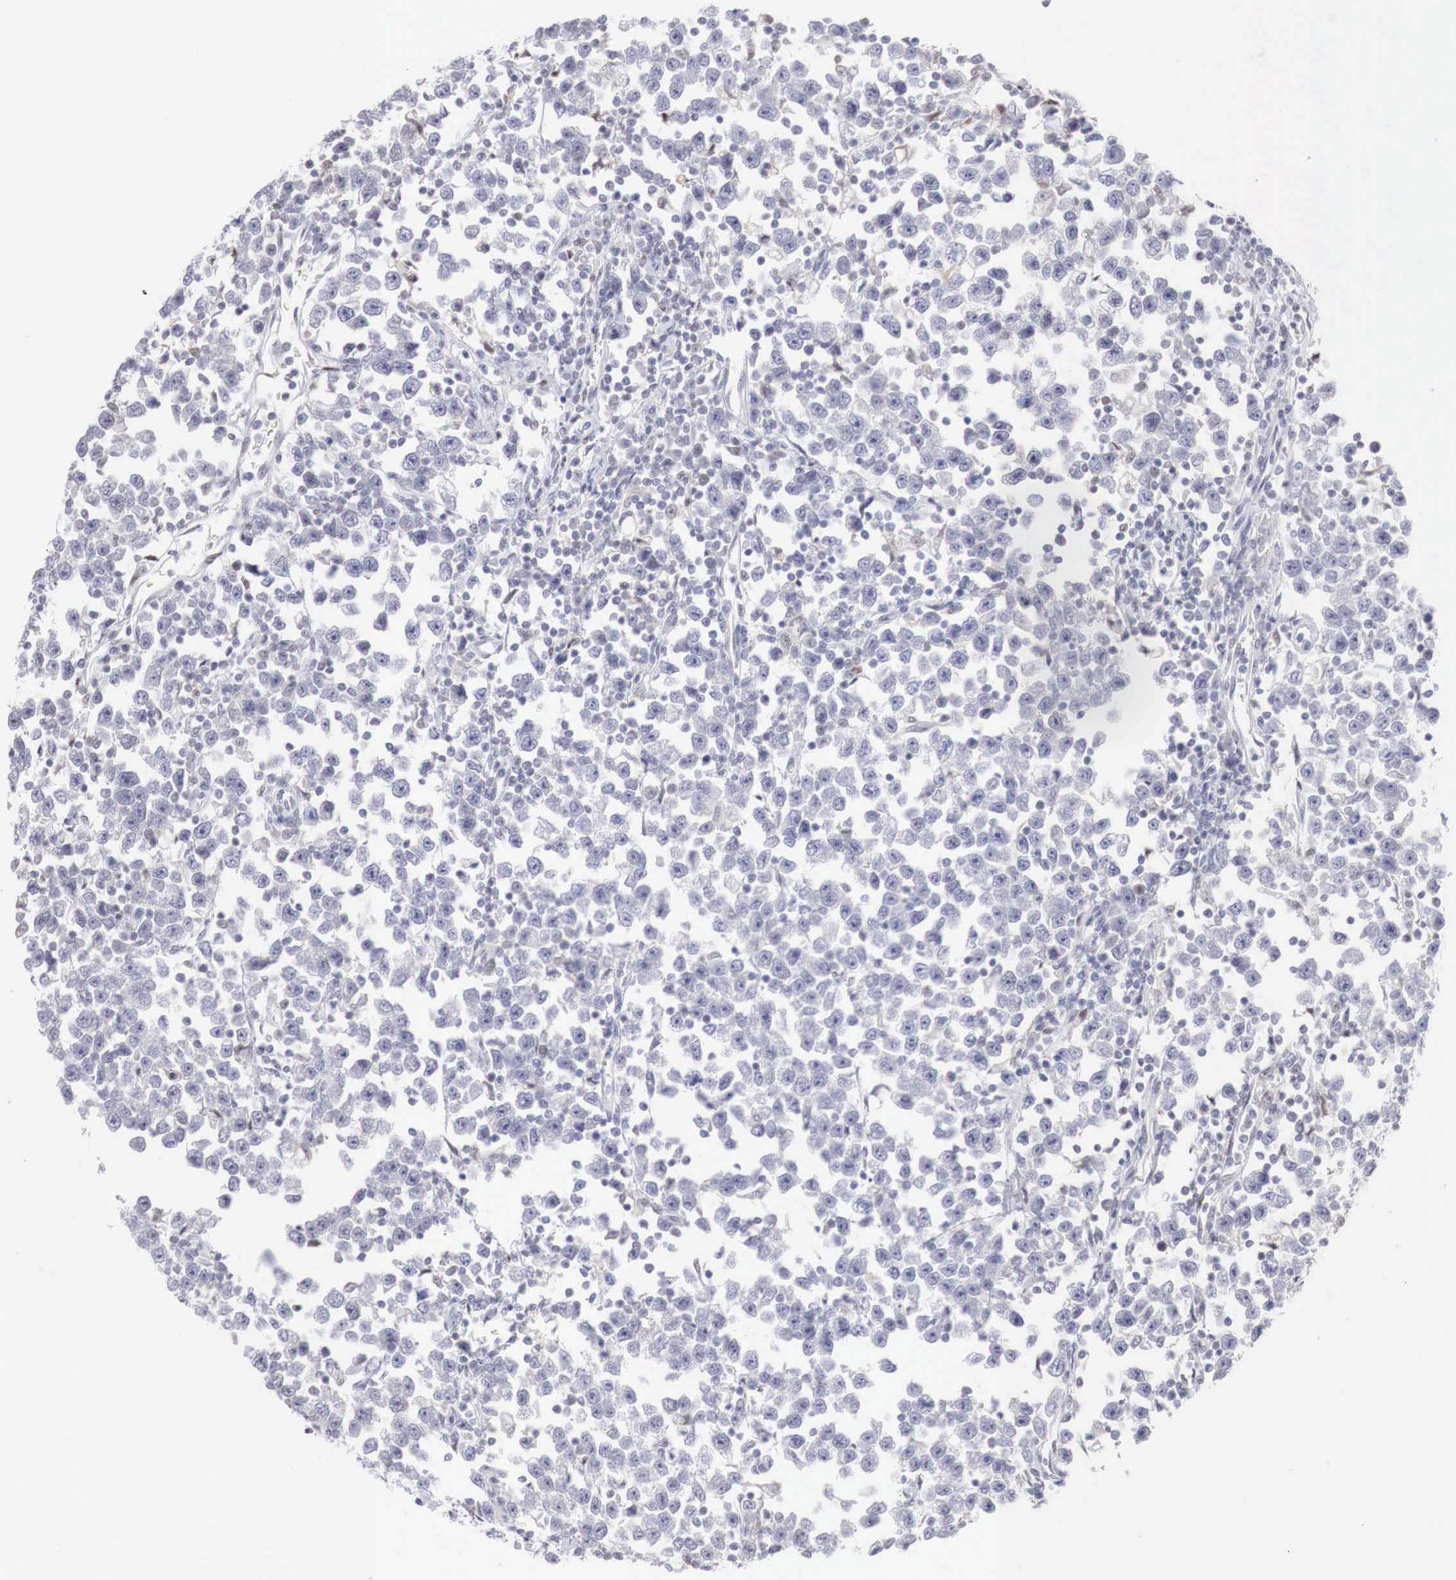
{"staining": {"intensity": "negative", "quantity": "none", "location": "none"}, "tissue": "testis cancer", "cell_type": "Tumor cells", "image_type": "cancer", "snomed": [{"axis": "morphology", "description": "Seminoma, NOS"}, {"axis": "topography", "description": "Testis"}], "caption": "IHC micrograph of neoplastic tissue: human testis cancer (seminoma) stained with DAB reveals no significant protein expression in tumor cells.", "gene": "FOXP2", "patient": {"sex": "male", "age": 43}}